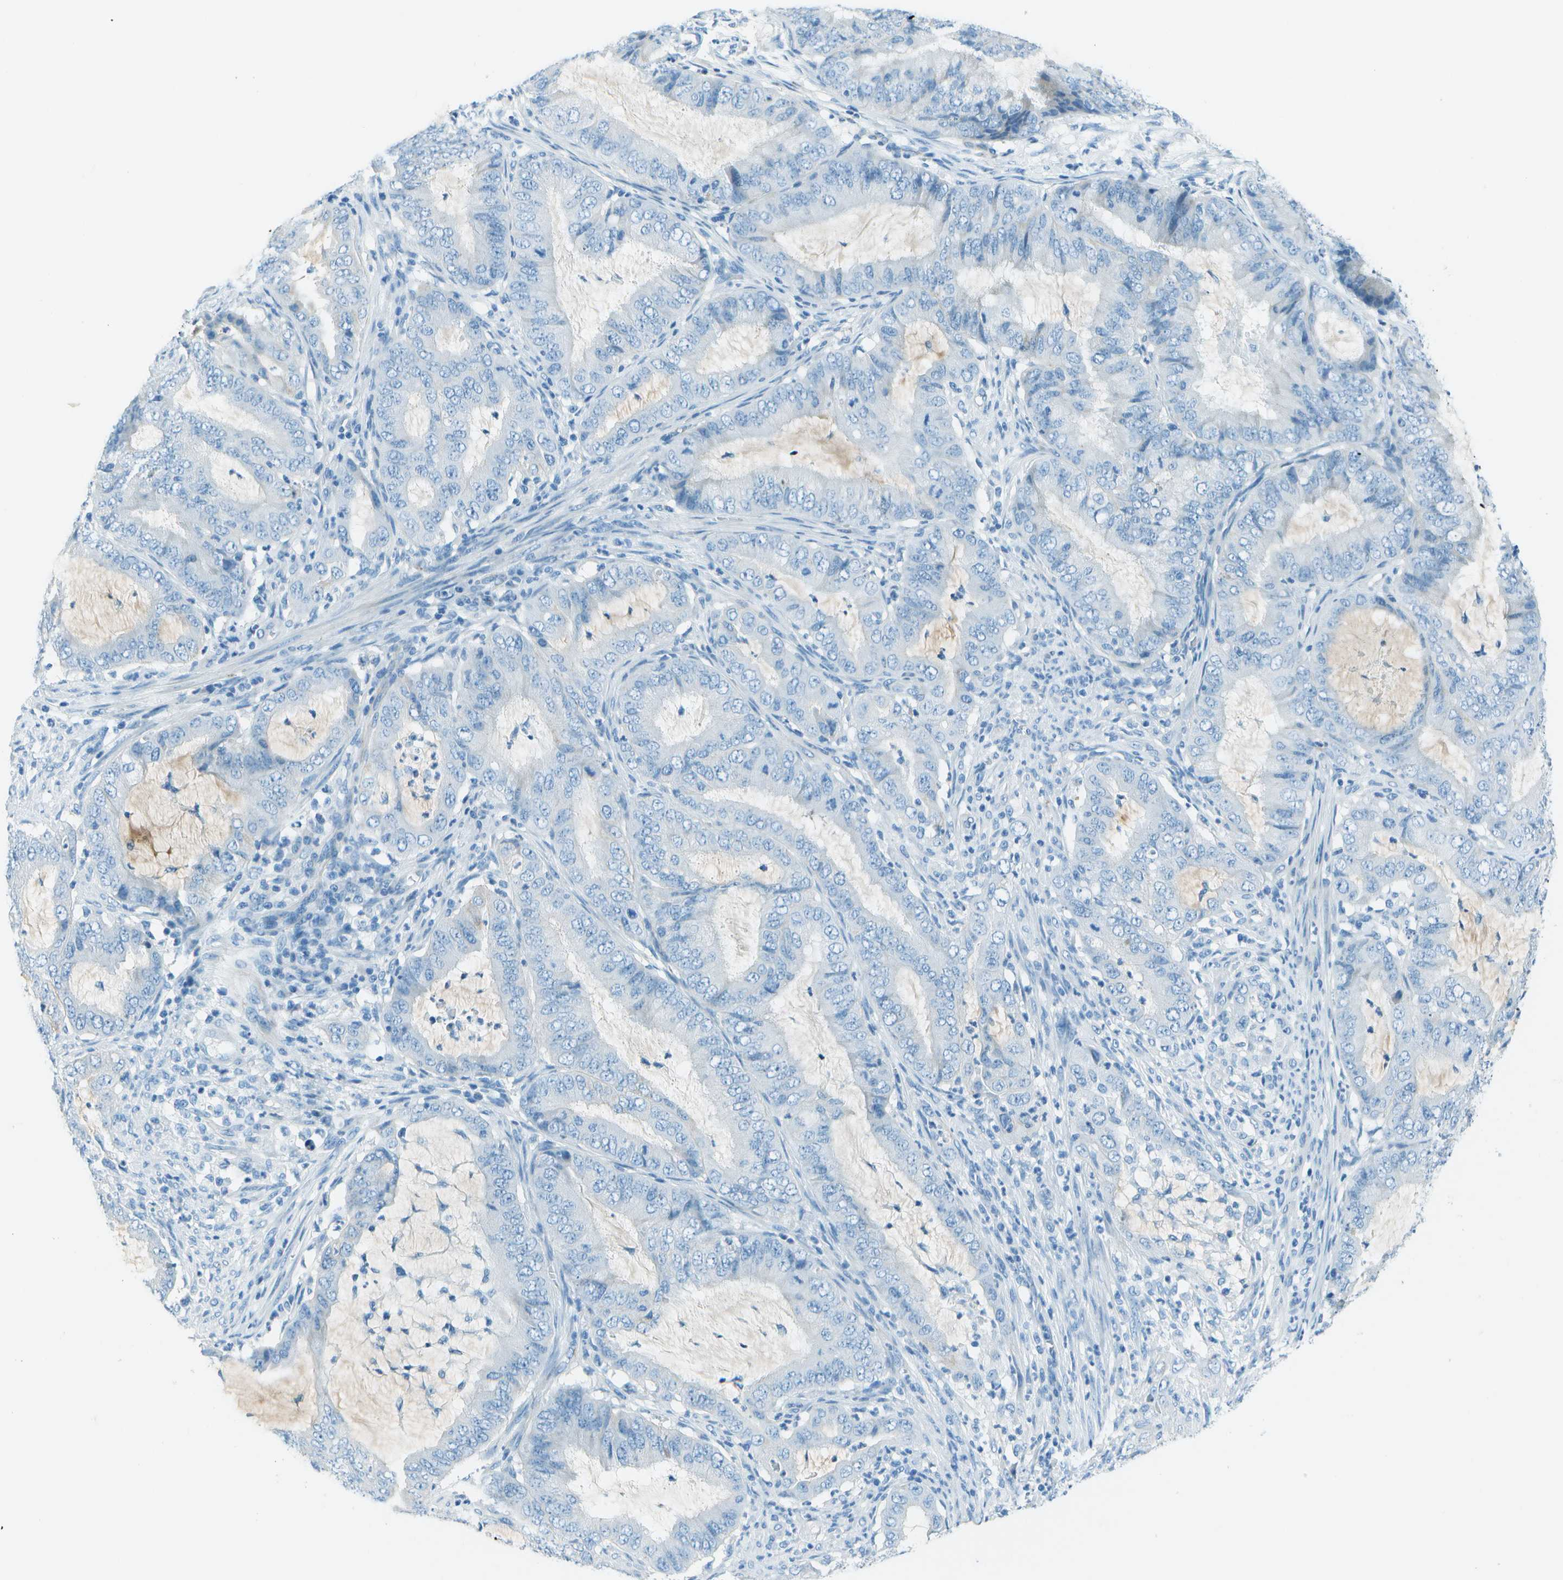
{"staining": {"intensity": "negative", "quantity": "none", "location": "none"}, "tissue": "endometrial cancer", "cell_type": "Tumor cells", "image_type": "cancer", "snomed": [{"axis": "morphology", "description": "Adenocarcinoma, NOS"}, {"axis": "topography", "description": "Endometrium"}], "caption": "Histopathology image shows no significant protein staining in tumor cells of endometrial cancer.", "gene": "SLC16A10", "patient": {"sex": "female", "age": 70}}